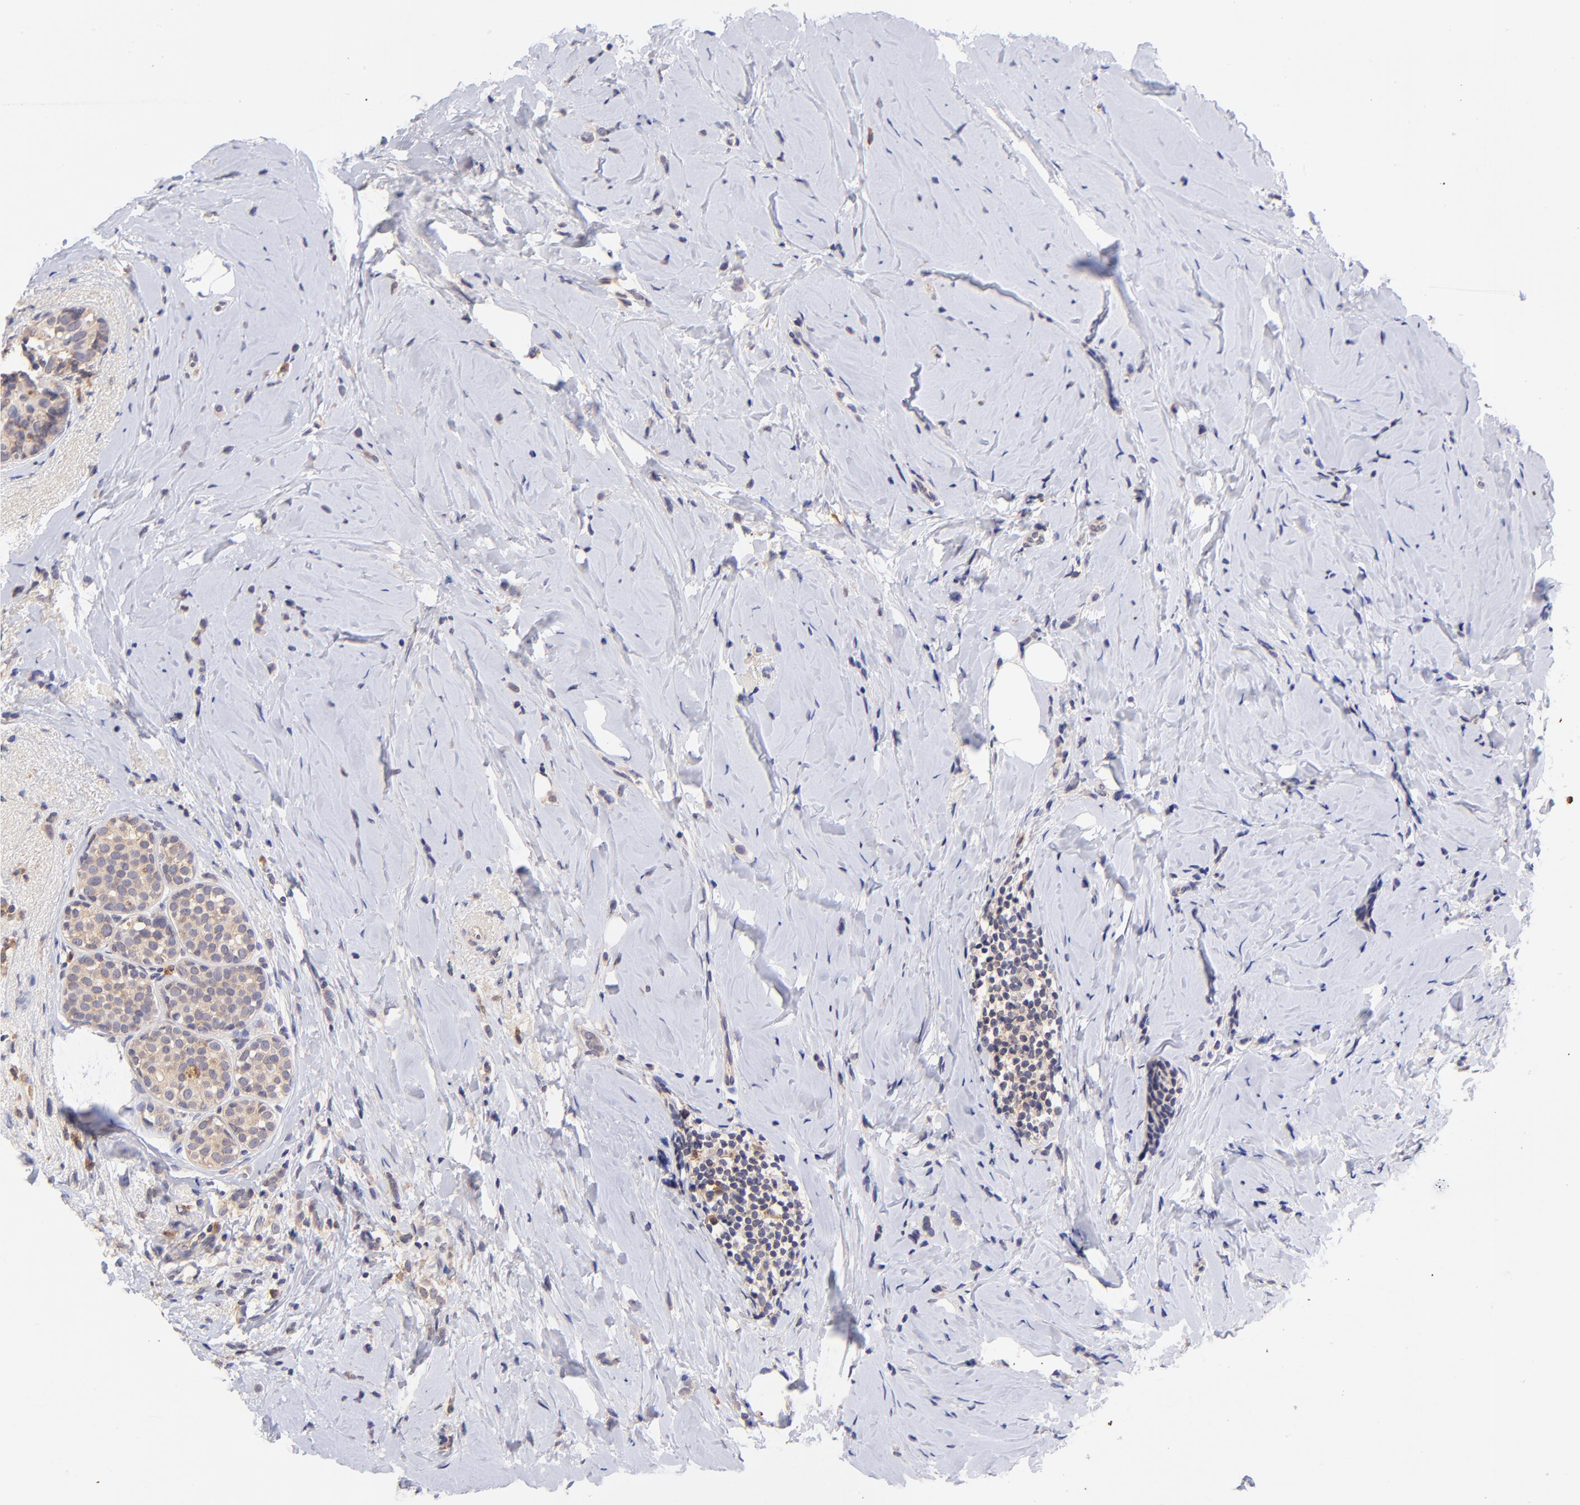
{"staining": {"intensity": "weak", "quantity": "25%-75%", "location": "cytoplasmic/membranous"}, "tissue": "breast cancer", "cell_type": "Tumor cells", "image_type": "cancer", "snomed": [{"axis": "morphology", "description": "Lobular carcinoma"}, {"axis": "topography", "description": "Breast"}], "caption": "This image displays breast lobular carcinoma stained with immunohistochemistry (IHC) to label a protein in brown. The cytoplasmic/membranous of tumor cells show weak positivity for the protein. Nuclei are counter-stained blue.", "gene": "RPL11", "patient": {"sex": "female", "age": 64}}